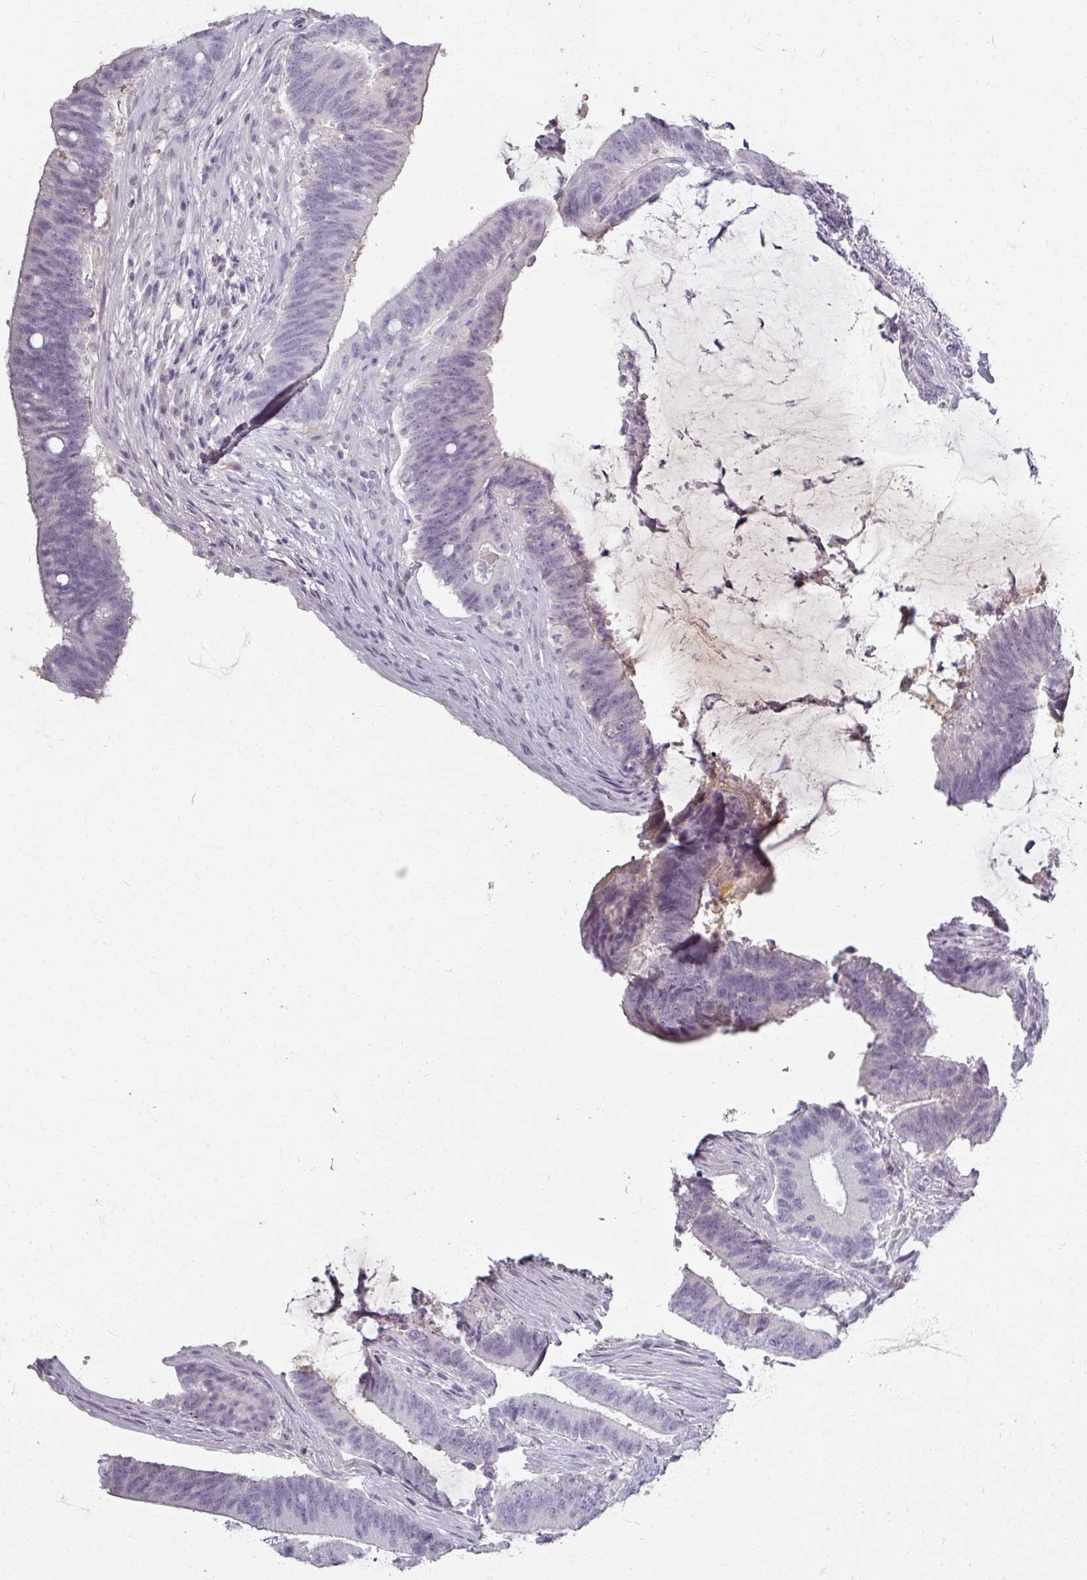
{"staining": {"intensity": "negative", "quantity": "none", "location": "none"}, "tissue": "colorectal cancer", "cell_type": "Tumor cells", "image_type": "cancer", "snomed": [{"axis": "morphology", "description": "Adenocarcinoma, NOS"}, {"axis": "topography", "description": "Colon"}], "caption": "Tumor cells are negative for brown protein staining in colorectal cancer (adenocarcinoma).", "gene": "REG3G", "patient": {"sex": "female", "age": 43}}